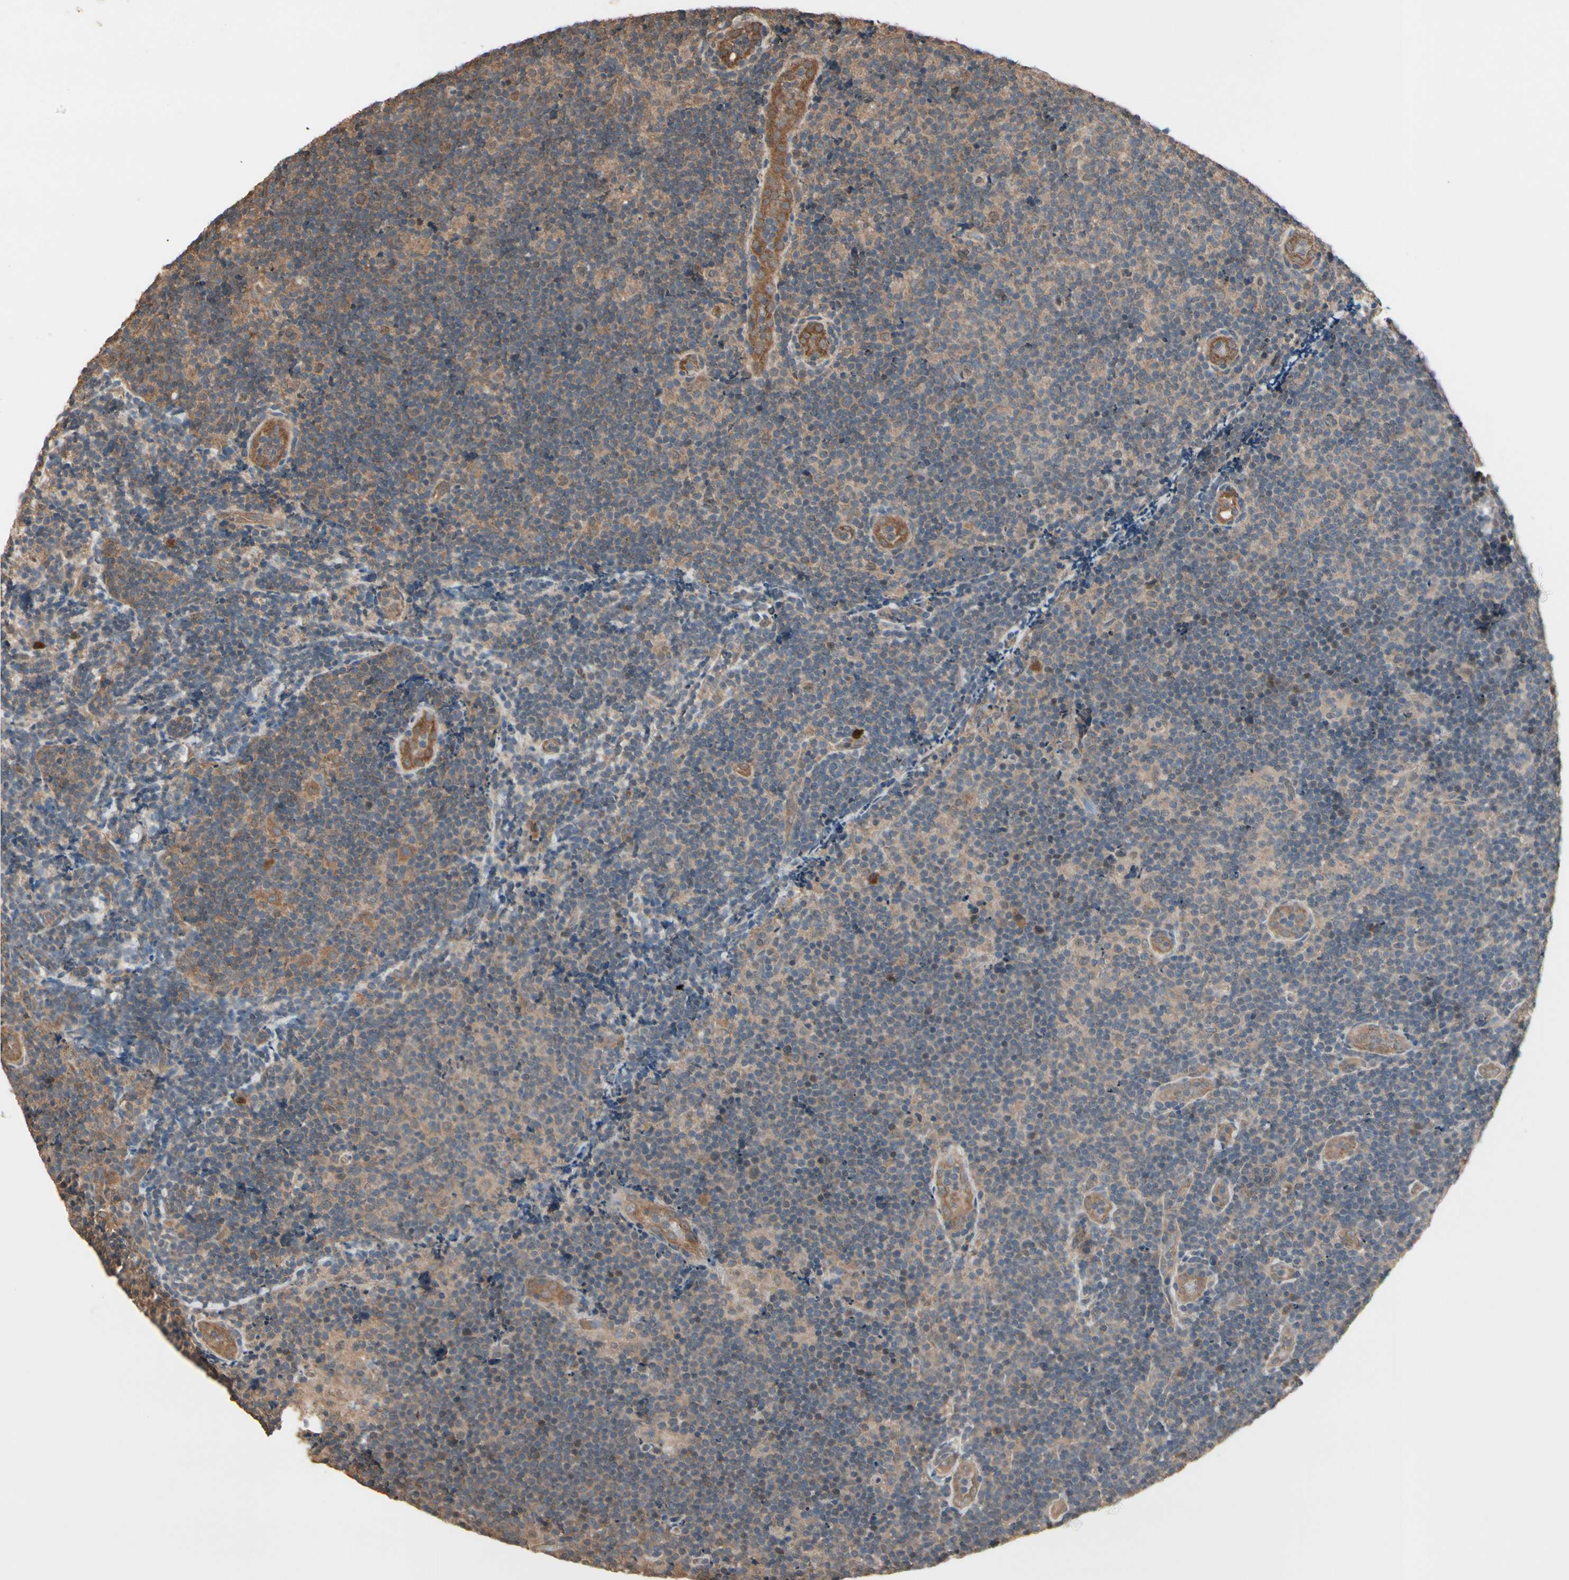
{"staining": {"intensity": "weak", "quantity": ">75%", "location": "cytoplasmic/membranous"}, "tissue": "lymphoma", "cell_type": "Tumor cells", "image_type": "cancer", "snomed": [{"axis": "morphology", "description": "Malignant lymphoma, non-Hodgkin's type, Low grade"}, {"axis": "topography", "description": "Lymph node"}], "caption": "Malignant lymphoma, non-Hodgkin's type (low-grade) stained for a protein (brown) displays weak cytoplasmic/membranous positive staining in about >75% of tumor cells.", "gene": "PNPLA7", "patient": {"sex": "male", "age": 83}}